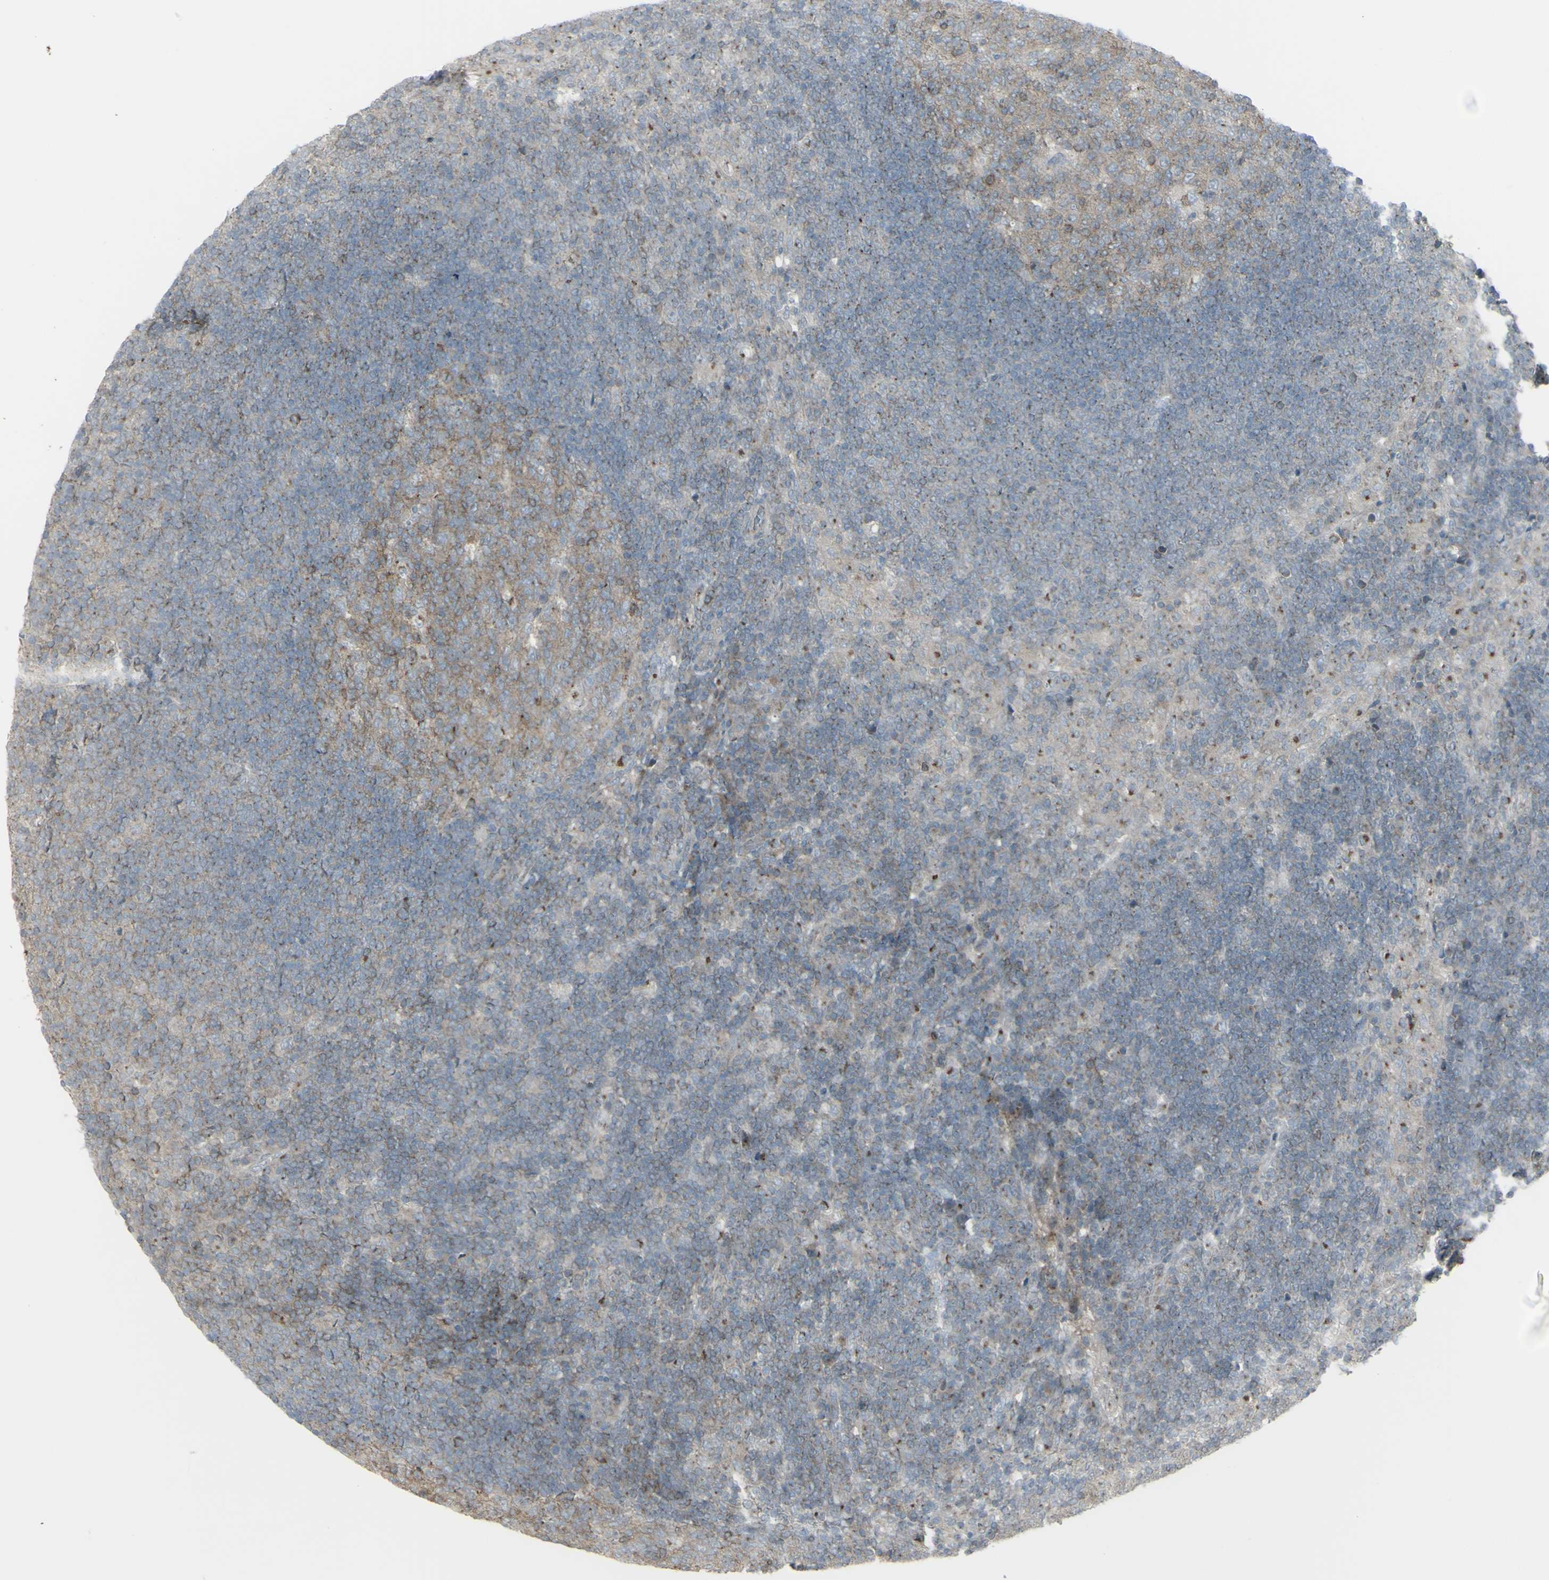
{"staining": {"intensity": "moderate", "quantity": "25%-75%", "location": "cytoplasmic/membranous"}, "tissue": "lymph node", "cell_type": "Germinal center cells", "image_type": "normal", "snomed": [{"axis": "morphology", "description": "Normal tissue, NOS"}, {"axis": "topography", "description": "Lymph node"}], "caption": "Approximately 25%-75% of germinal center cells in normal human lymph node exhibit moderate cytoplasmic/membranous protein staining as visualized by brown immunohistochemical staining.", "gene": "GALNT6", "patient": {"sex": "female", "age": 53}}